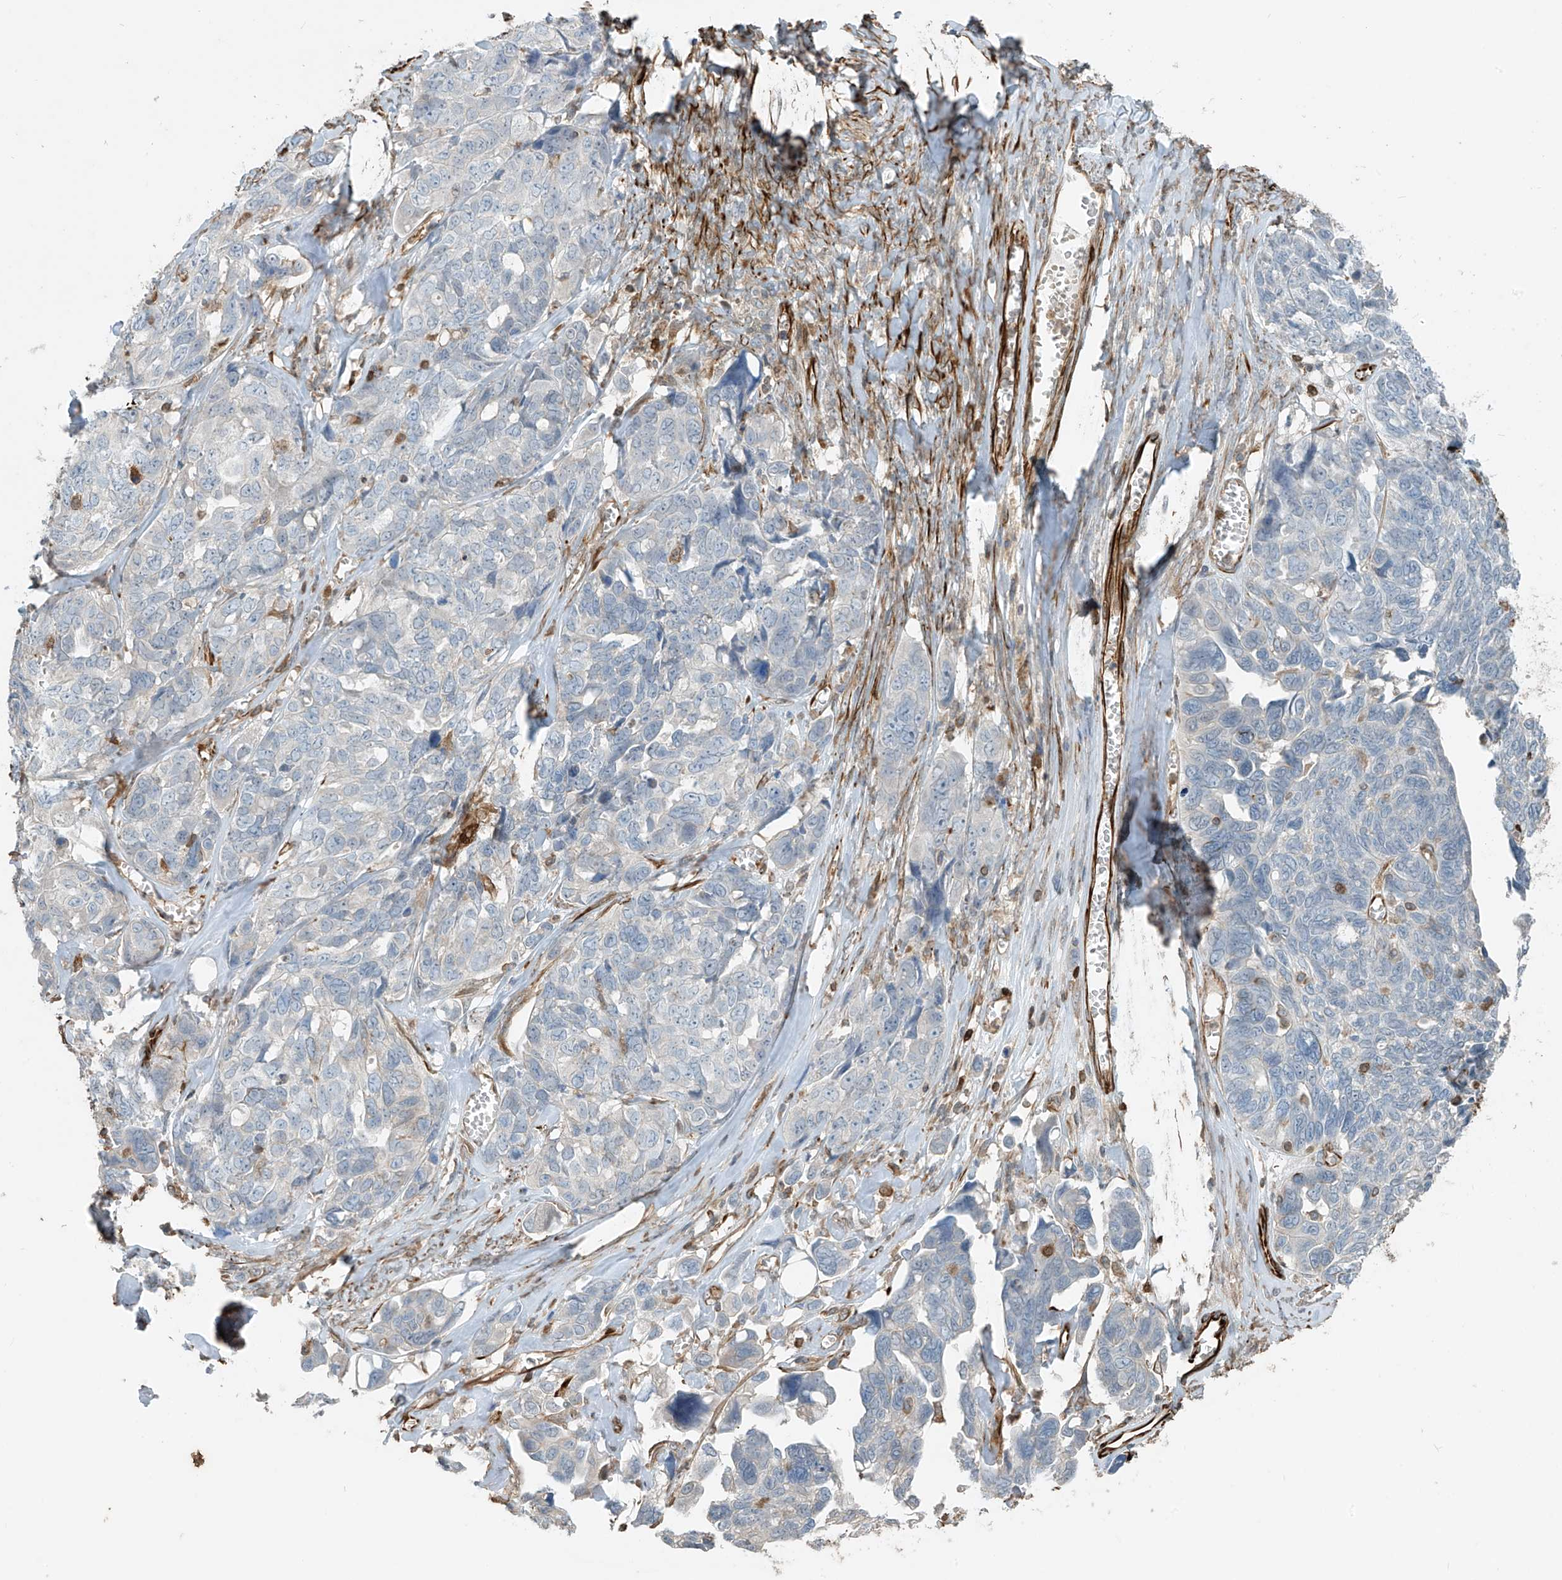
{"staining": {"intensity": "negative", "quantity": "none", "location": "none"}, "tissue": "ovarian cancer", "cell_type": "Tumor cells", "image_type": "cancer", "snomed": [{"axis": "morphology", "description": "Cystadenocarcinoma, serous, NOS"}, {"axis": "topography", "description": "Ovary"}], "caption": "Immunohistochemical staining of serous cystadenocarcinoma (ovarian) shows no significant staining in tumor cells. (DAB immunohistochemistry visualized using brightfield microscopy, high magnification).", "gene": "SH3BGRL3", "patient": {"sex": "female", "age": 79}}